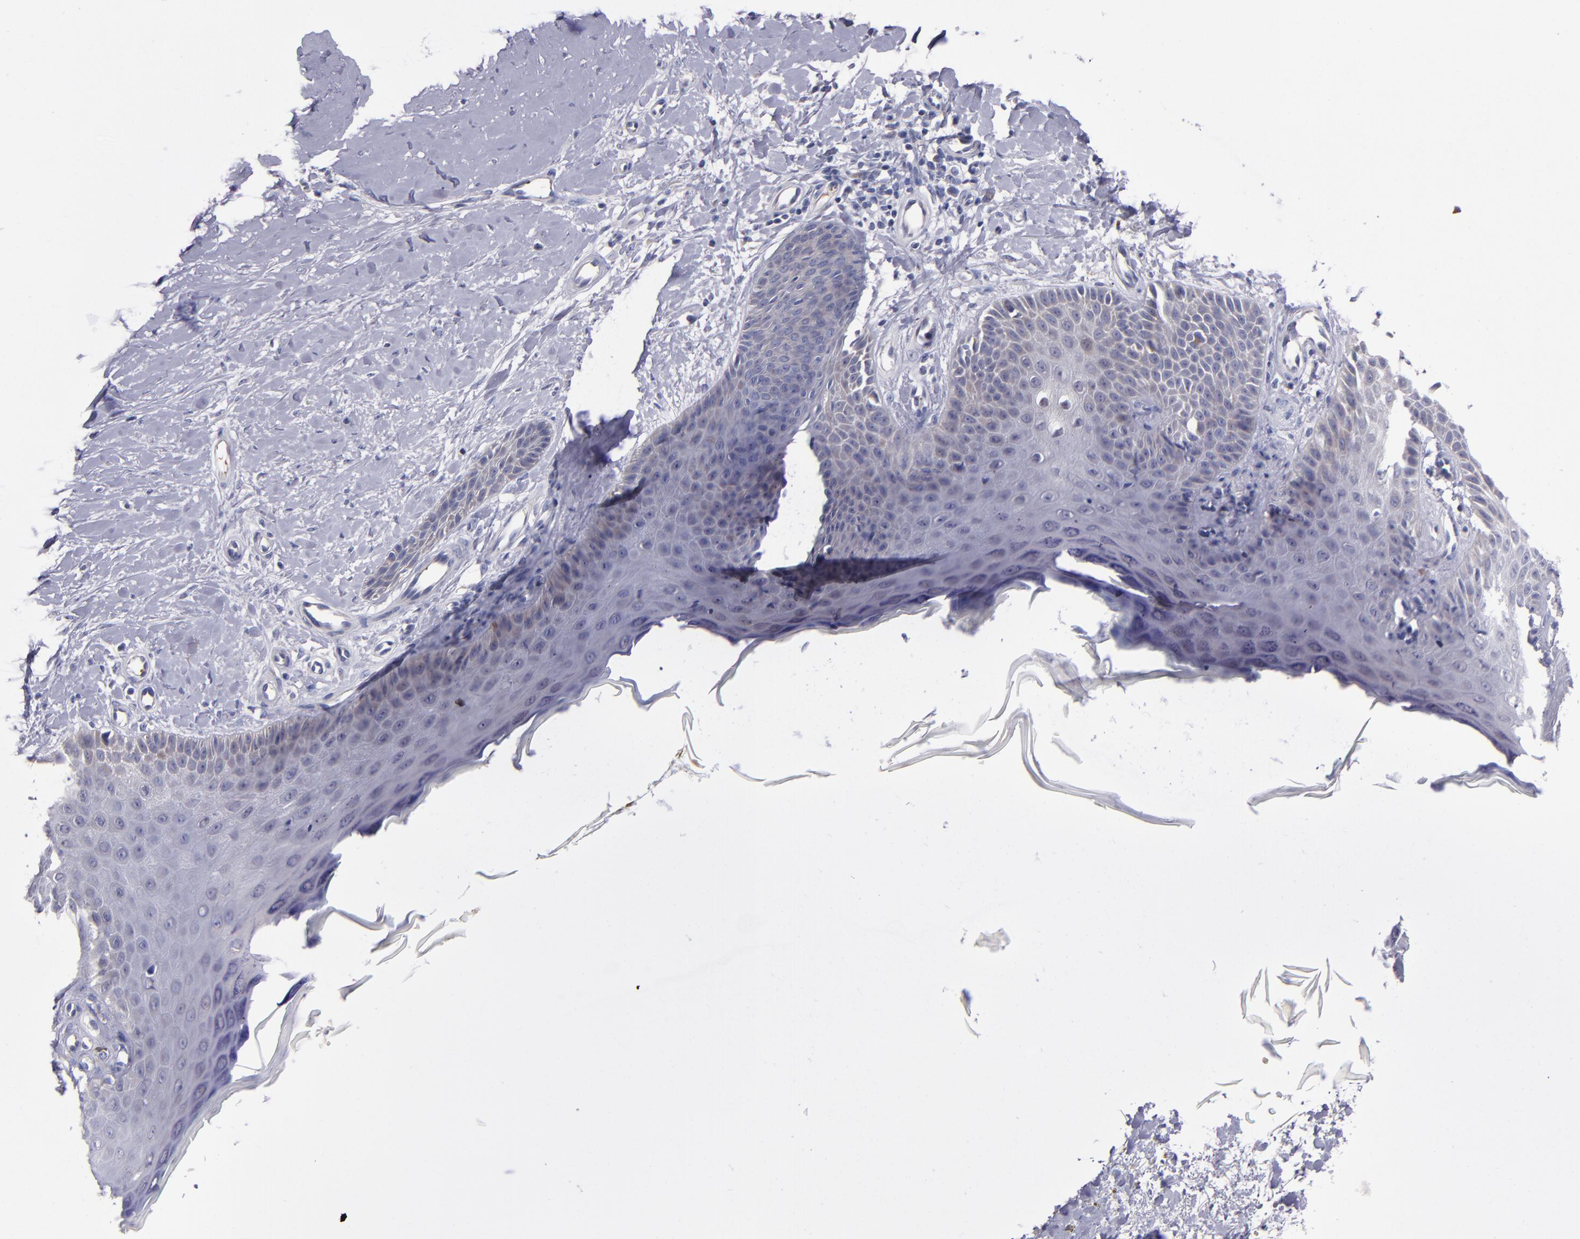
{"staining": {"intensity": "negative", "quantity": "none", "location": "none"}, "tissue": "skin cancer", "cell_type": "Tumor cells", "image_type": "cancer", "snomed": [{"axis": "morphology", "description": "Squamous cell carcinoma, NOS"}, {"axis": "topography", "description": "Skin"}], "caption": "DAB (3,3'-diaminobenzidine) immunohistochemical staining of skin cancer displays no significant positivity in tumor cells.", "gene": "RAB41", "patient": {"sex": "female", "age": 40}}